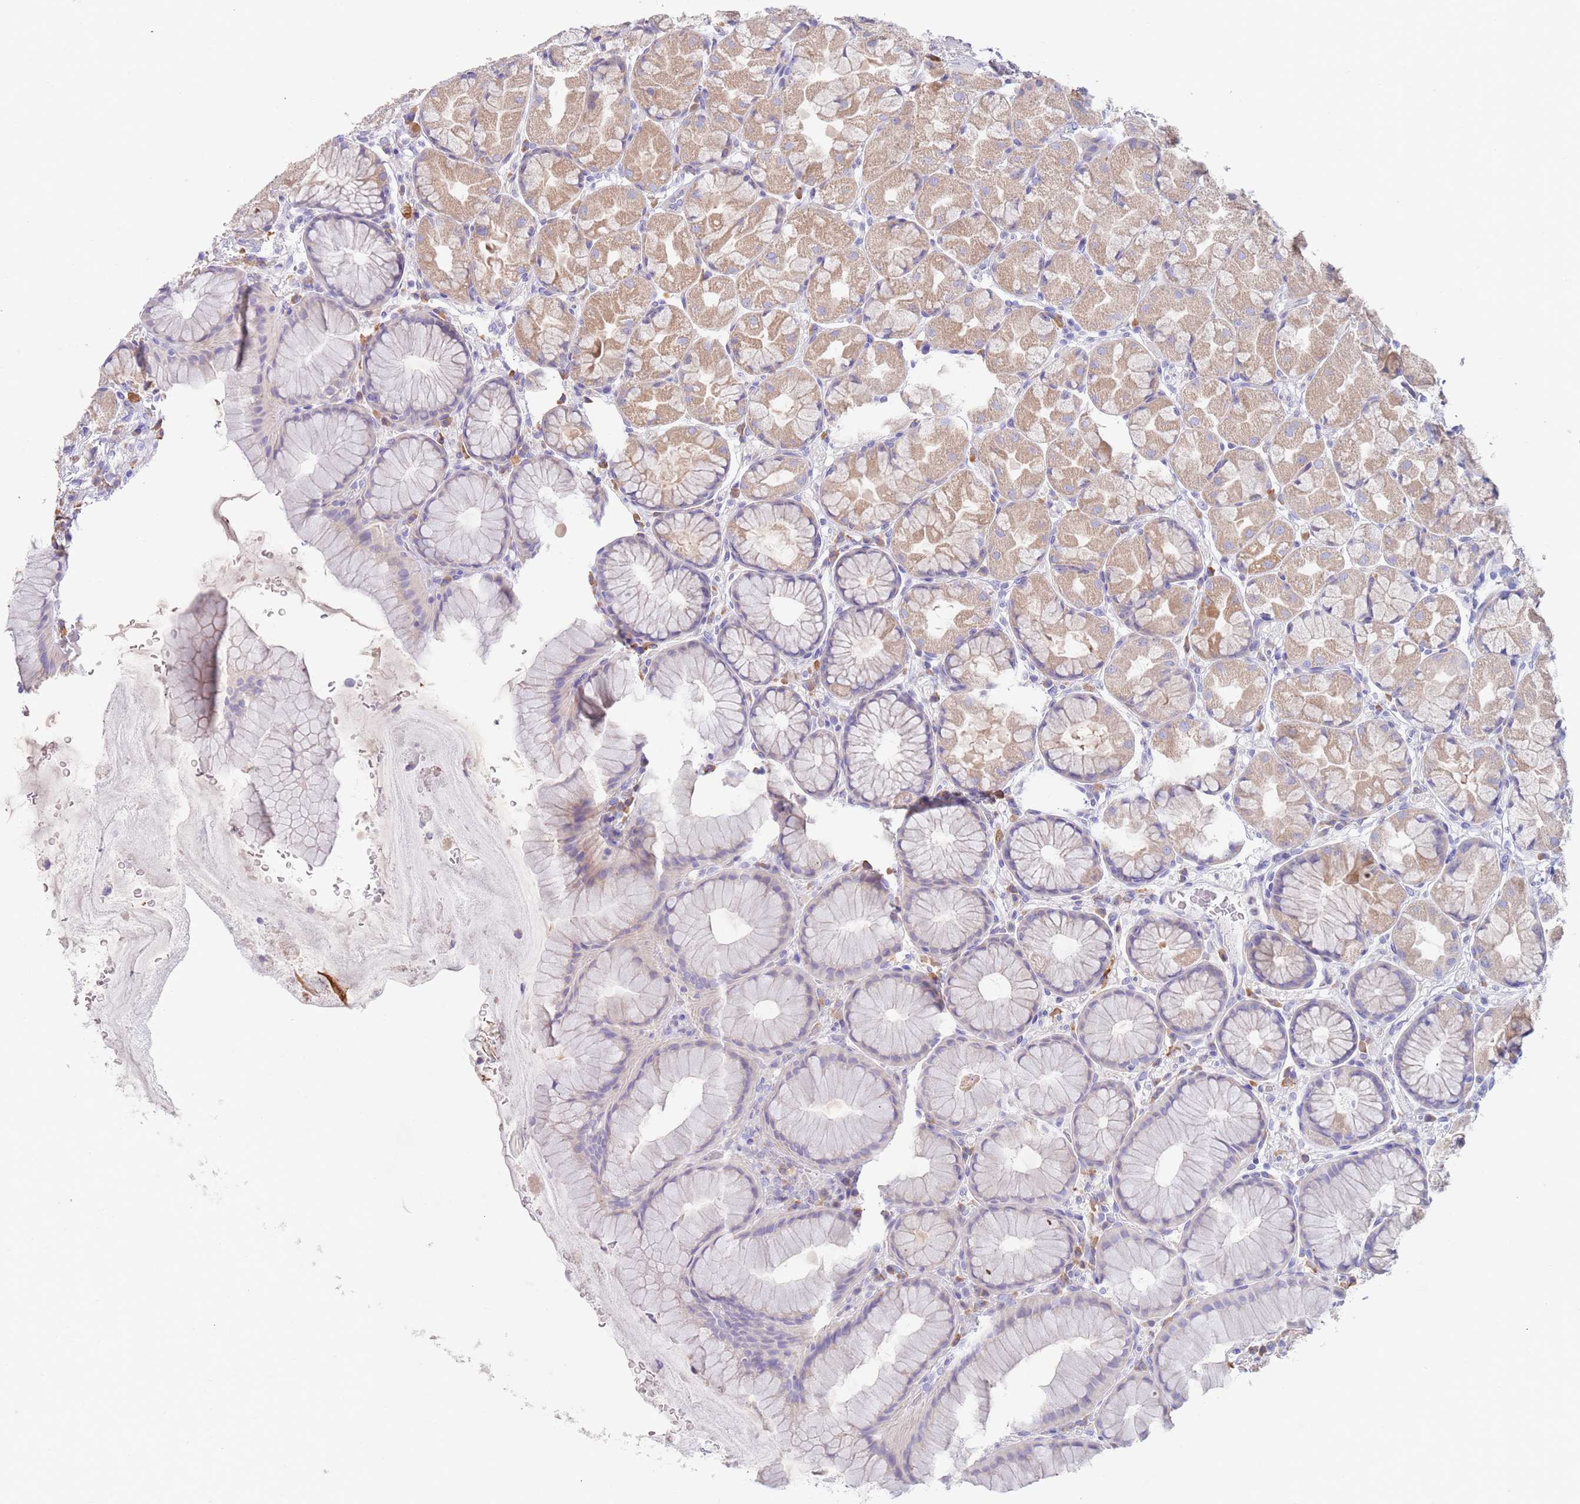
{"staining": {"intensity": "moderate", "quantity": "25%-75%", "location": "cytoplasmic/membranous"}, "tissue": "stomach", "cell_type": "Glandular cells", "image_type": "normal", "snomed": [{"axis": "morphology", "description": "Normal tissue, NOS"}, {"axis": "topography", "description": "Stomach"}], "caption": "High-power microscopy captured an immunohistochemistry (IHC) micrograph of normal stomach, revealing moderate cytoplasmic/membranous positivity in about 25%-75% of glandular cells. (DAB (3,3'-diaminobenzidine) = brown stain, brightfield microscopy at high magnification).", "gene": "CCDC149", "patient": {"sex": "male", "age": 57}}